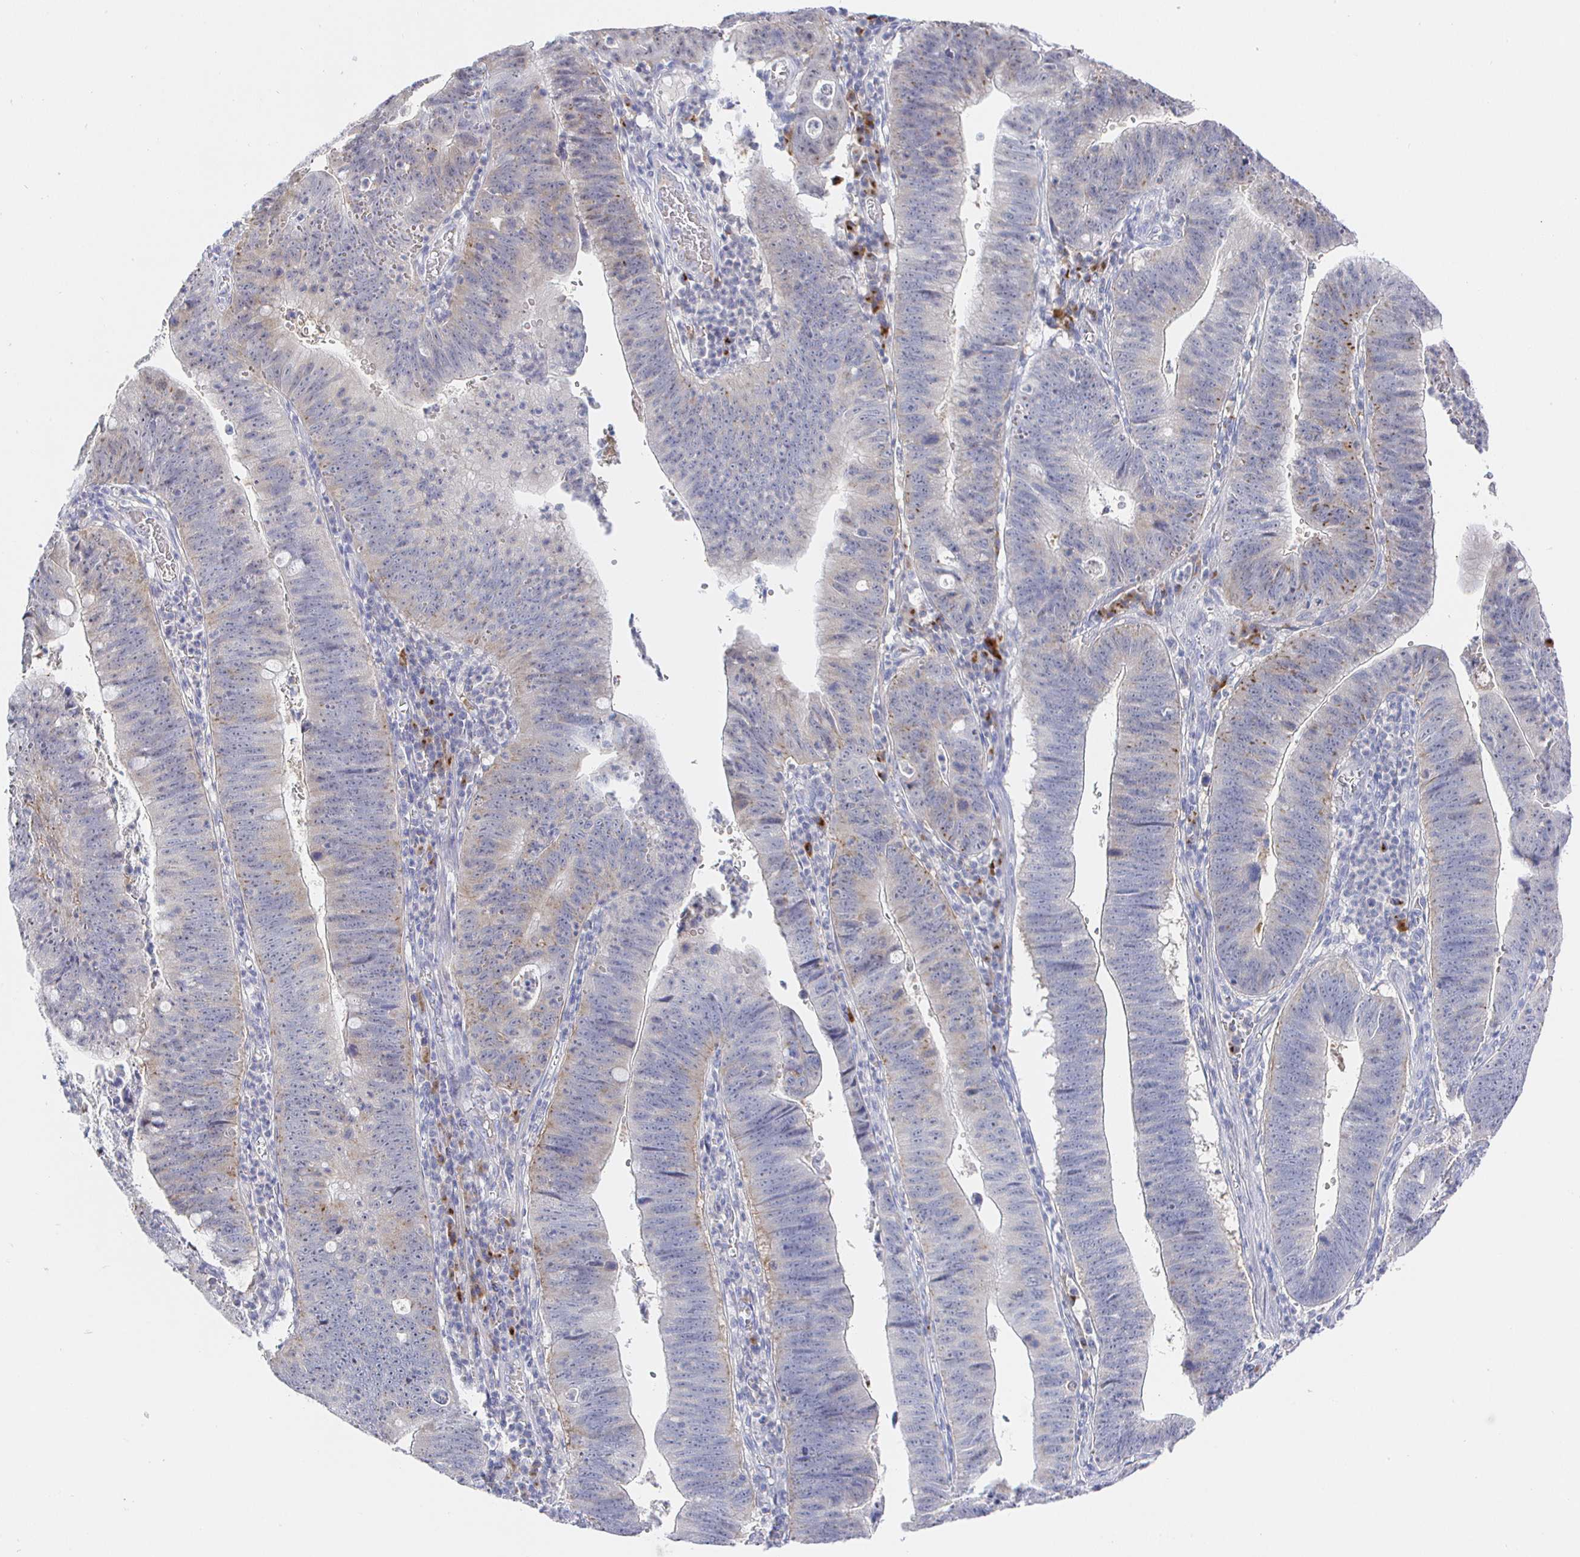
{"staining": {"intensity": "weak", "quantity": "<25%", "location": "cytoplasmic/membranous"}, "tissue": "stomach cancer", "cell_type": "Tumor cells", "image_type": "cancer", "snomed": [{"axis": "morphology", "description": "Adenocarcinoma, NOS"}, {"axis": "topography", "description": "Stomach"}], "caption": "High magnification brightfield microscopy of stomach adenocarcinoma stained with DAB (3,3'-diaminobenzidine) (brown) and counterstained with hematoxylin (blue): tumor cells show no significant positivity.", "gene": "LRRC23", "patient": {"sex": "male", "age": 59}}